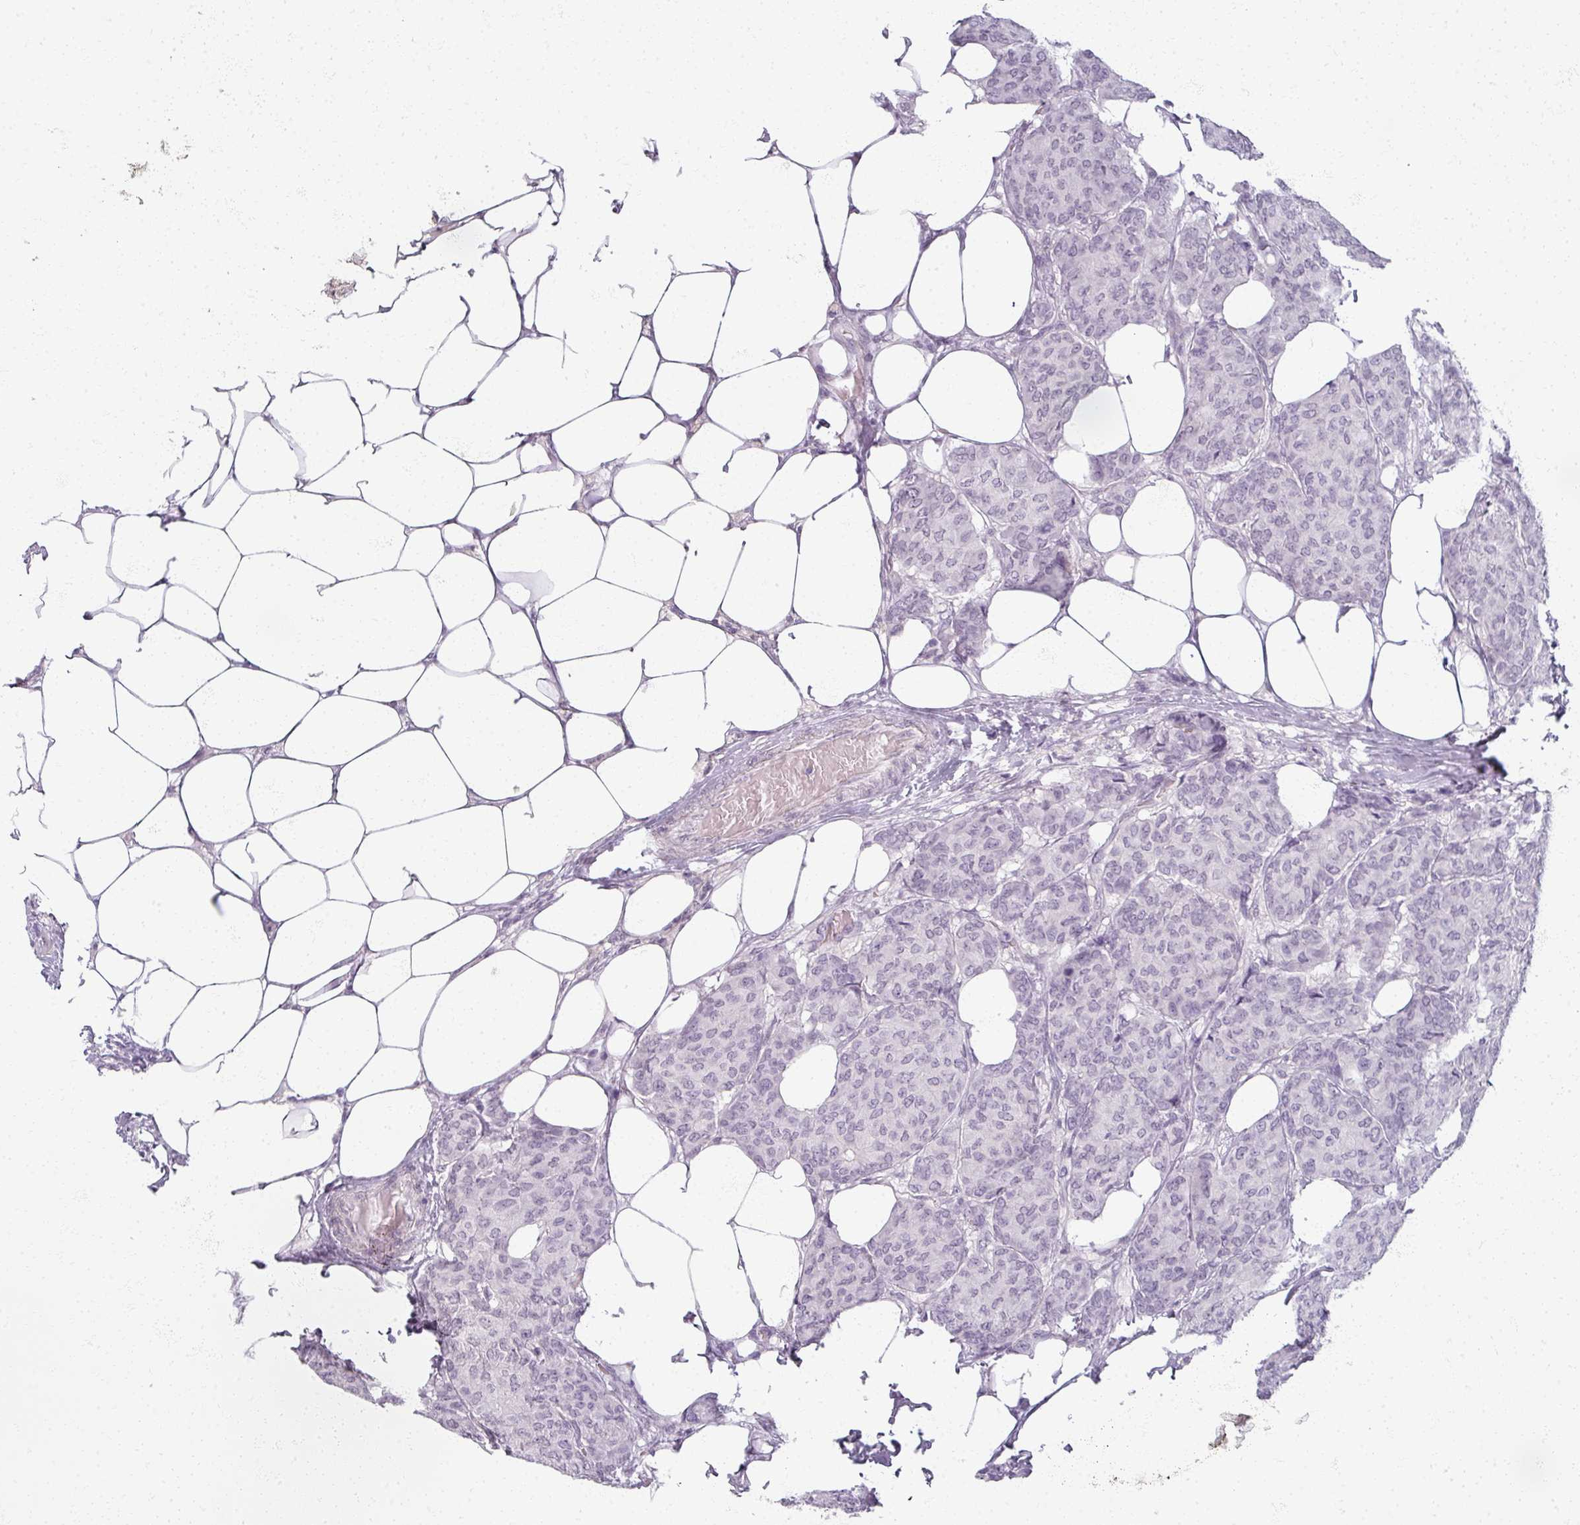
{"staining": {"intensity": "negative", "quantity": "none", "location": "none"}, "tissue": "breast cancer", "cell_type": "Tumor cells", "image_type": "cancer", "snomed": [{"axis": "morphology", "description": "Duct carcinoma"}, {"axis": "topography", "description": "Breast"}], "caption": "Tumor cells show no significant staining in breast cancer (invasive ductal carcinoma).", "gene": "RFPL2", "patient": {"sex": "female", "age": 75}}